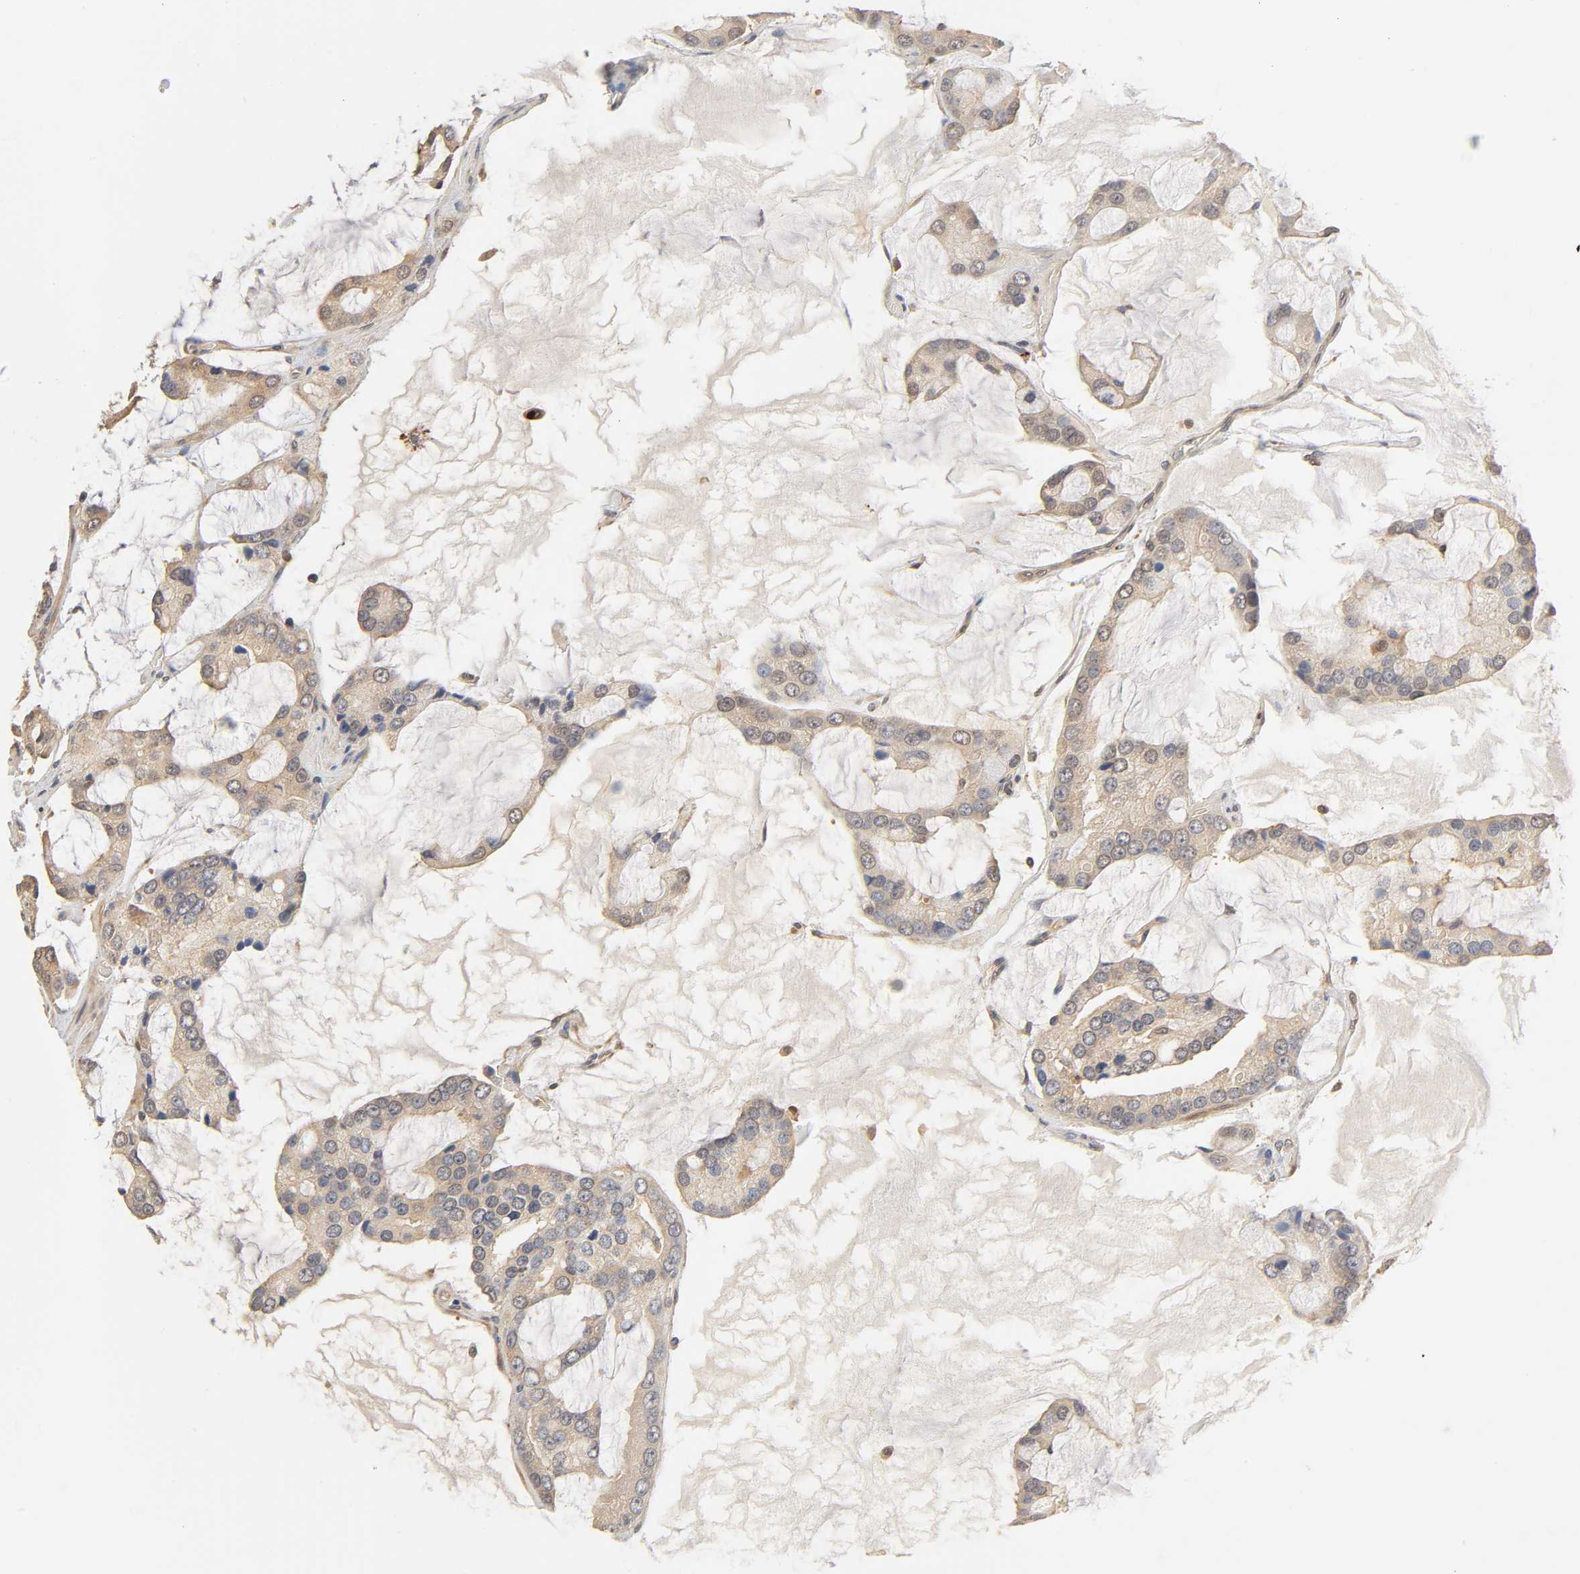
{"staining": {"intensity": "weak", "quantity": ">75%", "location": "cytoplasmic/membranous"}, "tissue": "prostate cancer", "cell_type": "Tumor cells", "image_type": "cancer", "snomed": [{"axis": "morphology", "description": "Adenocarcinoma, High grade"}, {"axis": "topography", "description": "Prostate"}], "caption": "Weak cytoplasmic/membranous protein staining is identified in approximately >75% of tumor cells in prostate cancer.", "gene": "PDE5A", "patient": {"sex": "male", "age": 67}}